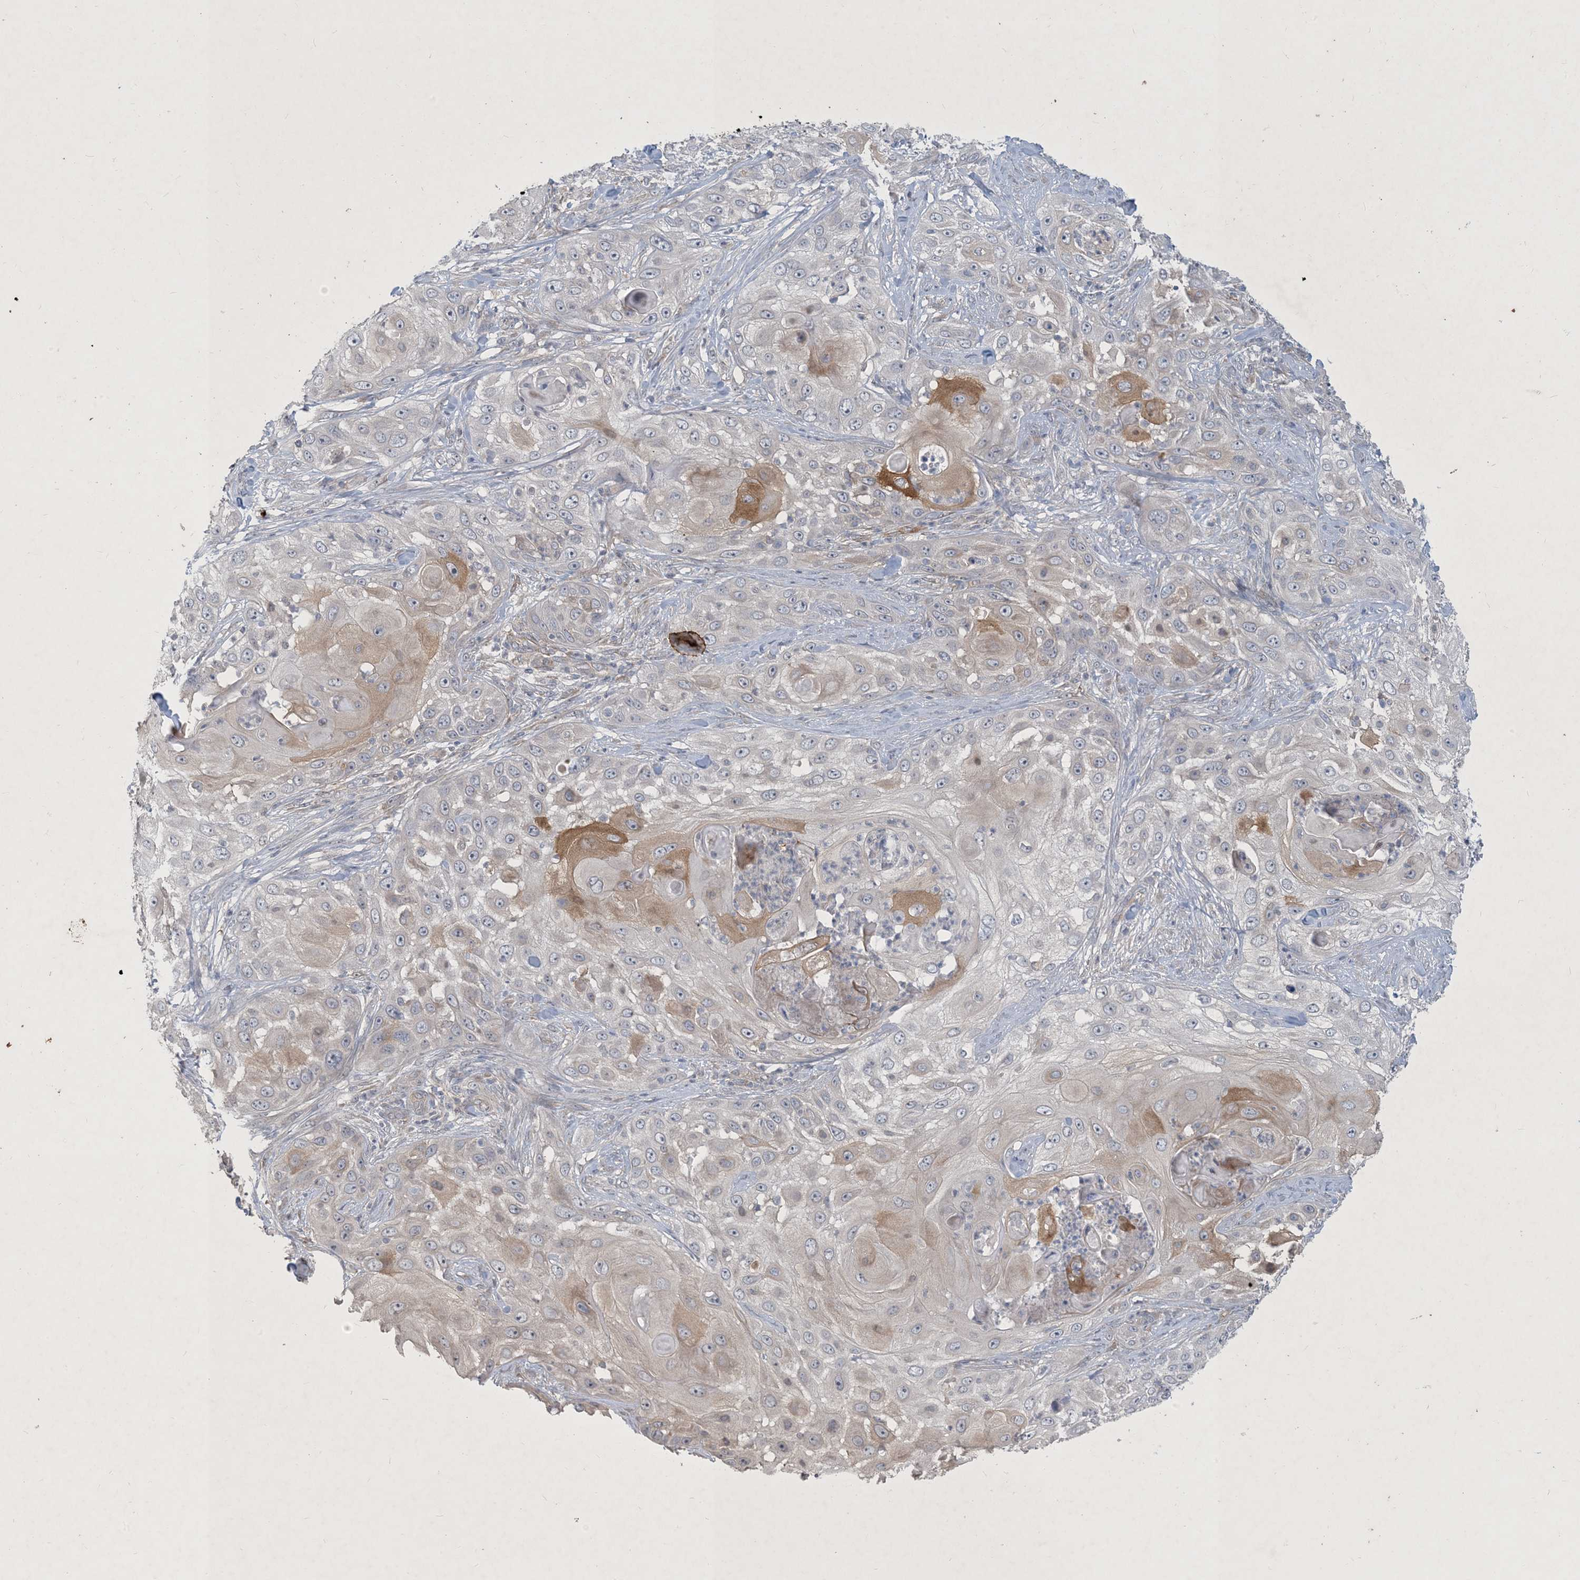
{"staining": {"intensity": "moderate", "quantity": "<25%", "location": "cytoplasmic/membranous"}, "tissue": "skin cancer", "cell_type": "Tumor cells", "image_type": "cancer", "snomed": [{"axis": "morphology", "description": "Squamous cell carcinoma, NOS"}, {"axis": "topography", "description": "Skin"}], "caption": "Immunohistochemistry (DAB (3,3'-diaminobenzidine)) staining of human skin cancer (squamous cell carcinoma) exhibits moderate cytoplasmic/membranous protein expression in about <25% of tumor cells.", "gene": "CDS1", "patient": {"sex": "female", "age": 44}}